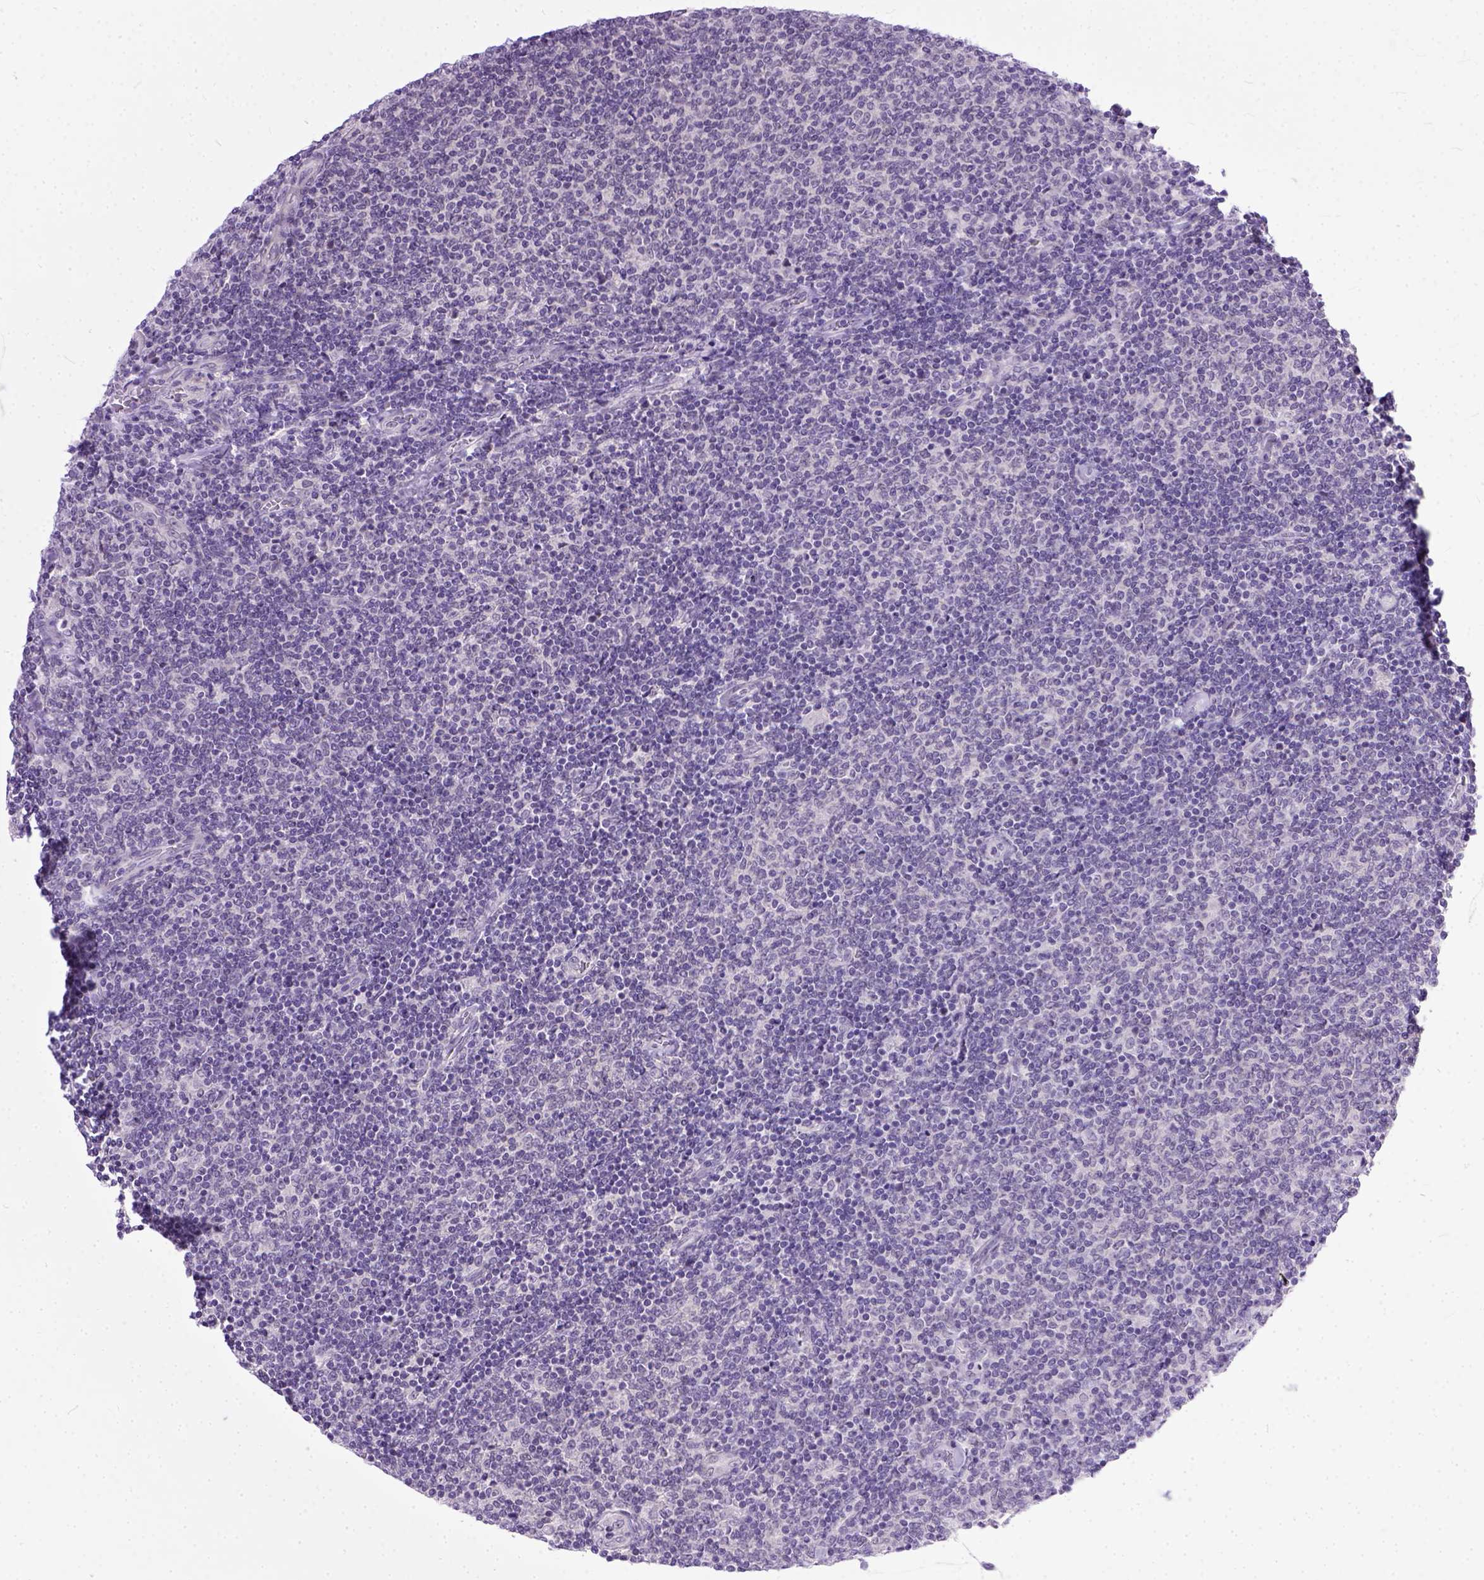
{"staining": {"intensity": "negative", "quantity": "none", "location": "none"}, "tissue": "lymphoma", "cell_type": "Tumor cells", "image_type": "cancer", "snomed": [{"axis": "morphology", "description": "Malignant lymphoma, non-Hodgkin's type, Low grade"}, {"axis": "topography", "description": "Lymph node"}], "caption": "Malignant lymphoma, non-Hodgkin's type (low-grade) stained for a protein using immunohistochemistry (IHC) exhibits no expression tumor cells.", "gene": "TCEAL7", "patient": {"sex": "male", "age": 52}}